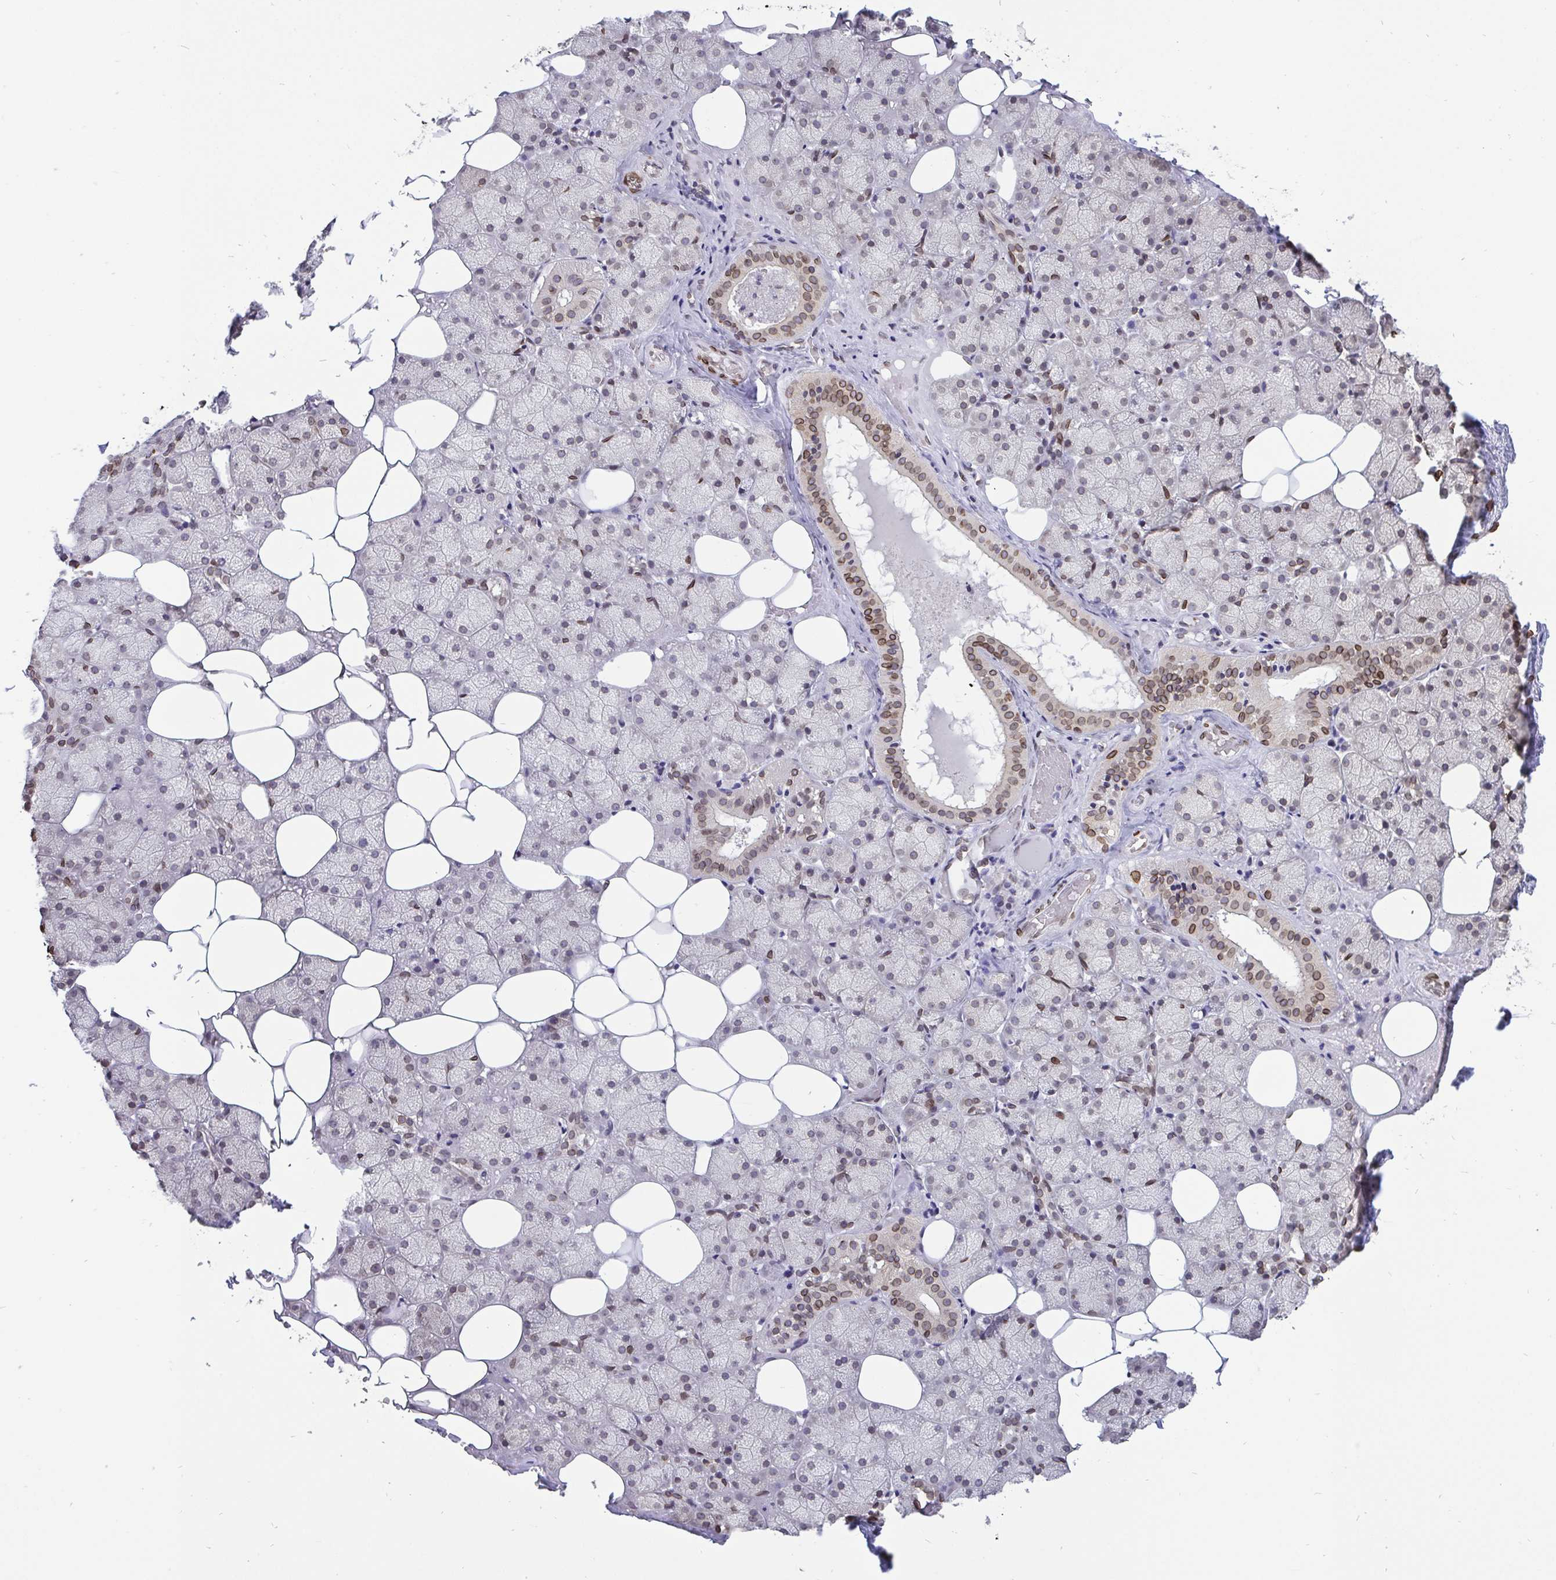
{"staining": {"intensity": "moderate", "quantity": "25%-75%", "location": "cytoplasmic/membranous,nuclear"}, "tissue": "salivary gland", "cell_type": "Glandular cells", "image_type": "normal", "snomed": [{"axis": "morphology", "description": "Normal tissue, NOS"}, {"axis": "topography", "description": "Salivary gland"}], "caption": "IHC of unremarkable human salivary gland reveals medium levels of moderate cytoplasmic/membranous,nuclear staining in approximately 25%-75% of glandular cells.", "gene": "EMD", "patient": {"sex": "male", "age": 38}}